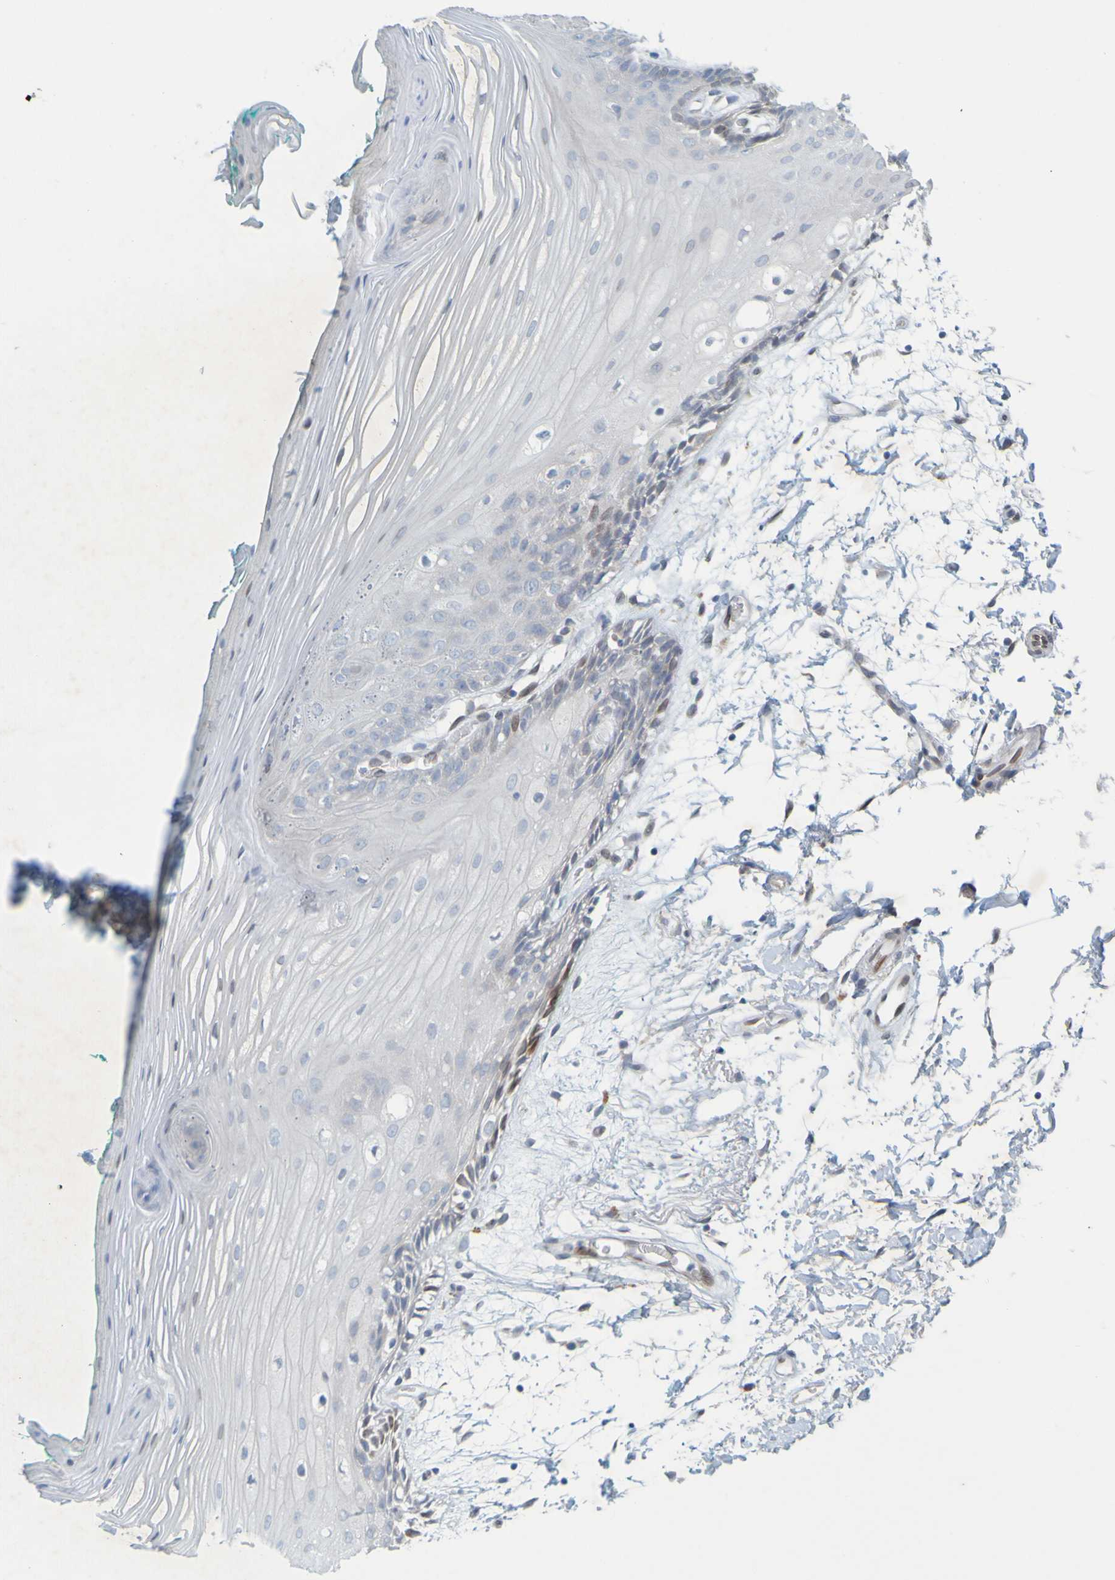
{"staining": {"intensity": "moderate", "quantity": "<25%", "location": "nuclear"}, "tissue": "oral mucosa", "cell_type": "Squamous epithelial cells", "image_type": "normal", "snomed": [{"axis": "morphology", "description": "Normal tissue, NOS"}, {"axis": "topography", "description": "Skeletal muscle"}, {"axis": "topography", "description": "Oral tissue"}, {"axis": "topography", "description": "Peripheral nerve tissue"}], "caption": "Brown immunohistochemical staining in unremarkable oral mucosa exhibits moderate nuclear expression in approximately <25% of squamous epithelial cells. Nuclei are stained in blue.", "gene": "MAG", "patient": {"sex": "female", "age": 84}}